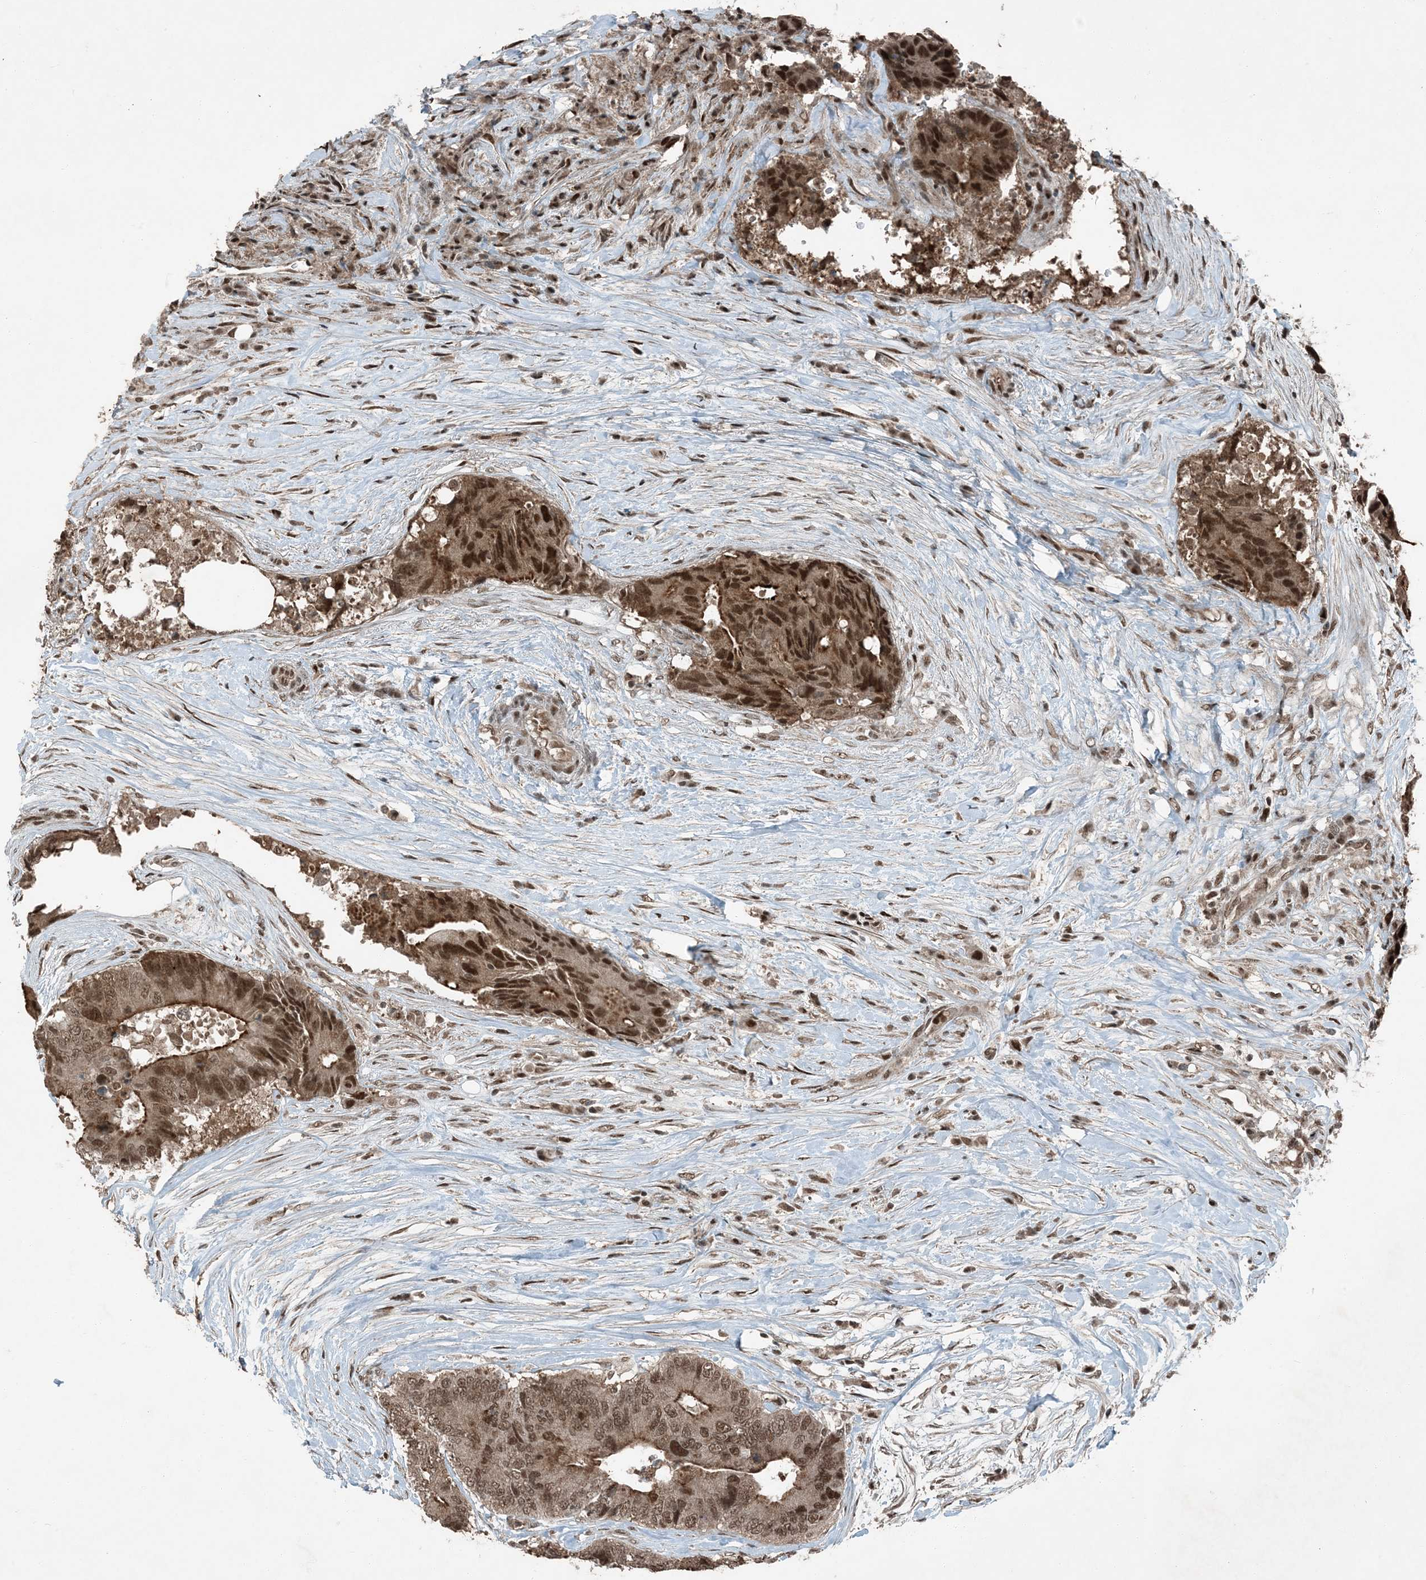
{"staining": {"intensity": "moderate", "quantity": ">75%", "location": "cytoplasmic/membranous,nuclear"}, "tissue": "colorectal cancer", "cell_type": "Tumor cells", "image_type": "cancer", "snomed": [{"axis": "morphology", "description": "Adenocarcinoma, NOS"}, {"axis": "topography", "description": "Colon"}], "caption": "This is a photomicrograph of immunohistochemistry (IHC) staining of colorectal adenocarcinoma, which shows moderate staining in the cytoplasmic/membranous and nuclear of tumor cells.", "gene": "TRAPPC12", "patient": {"sex": "male", "age": 71}}